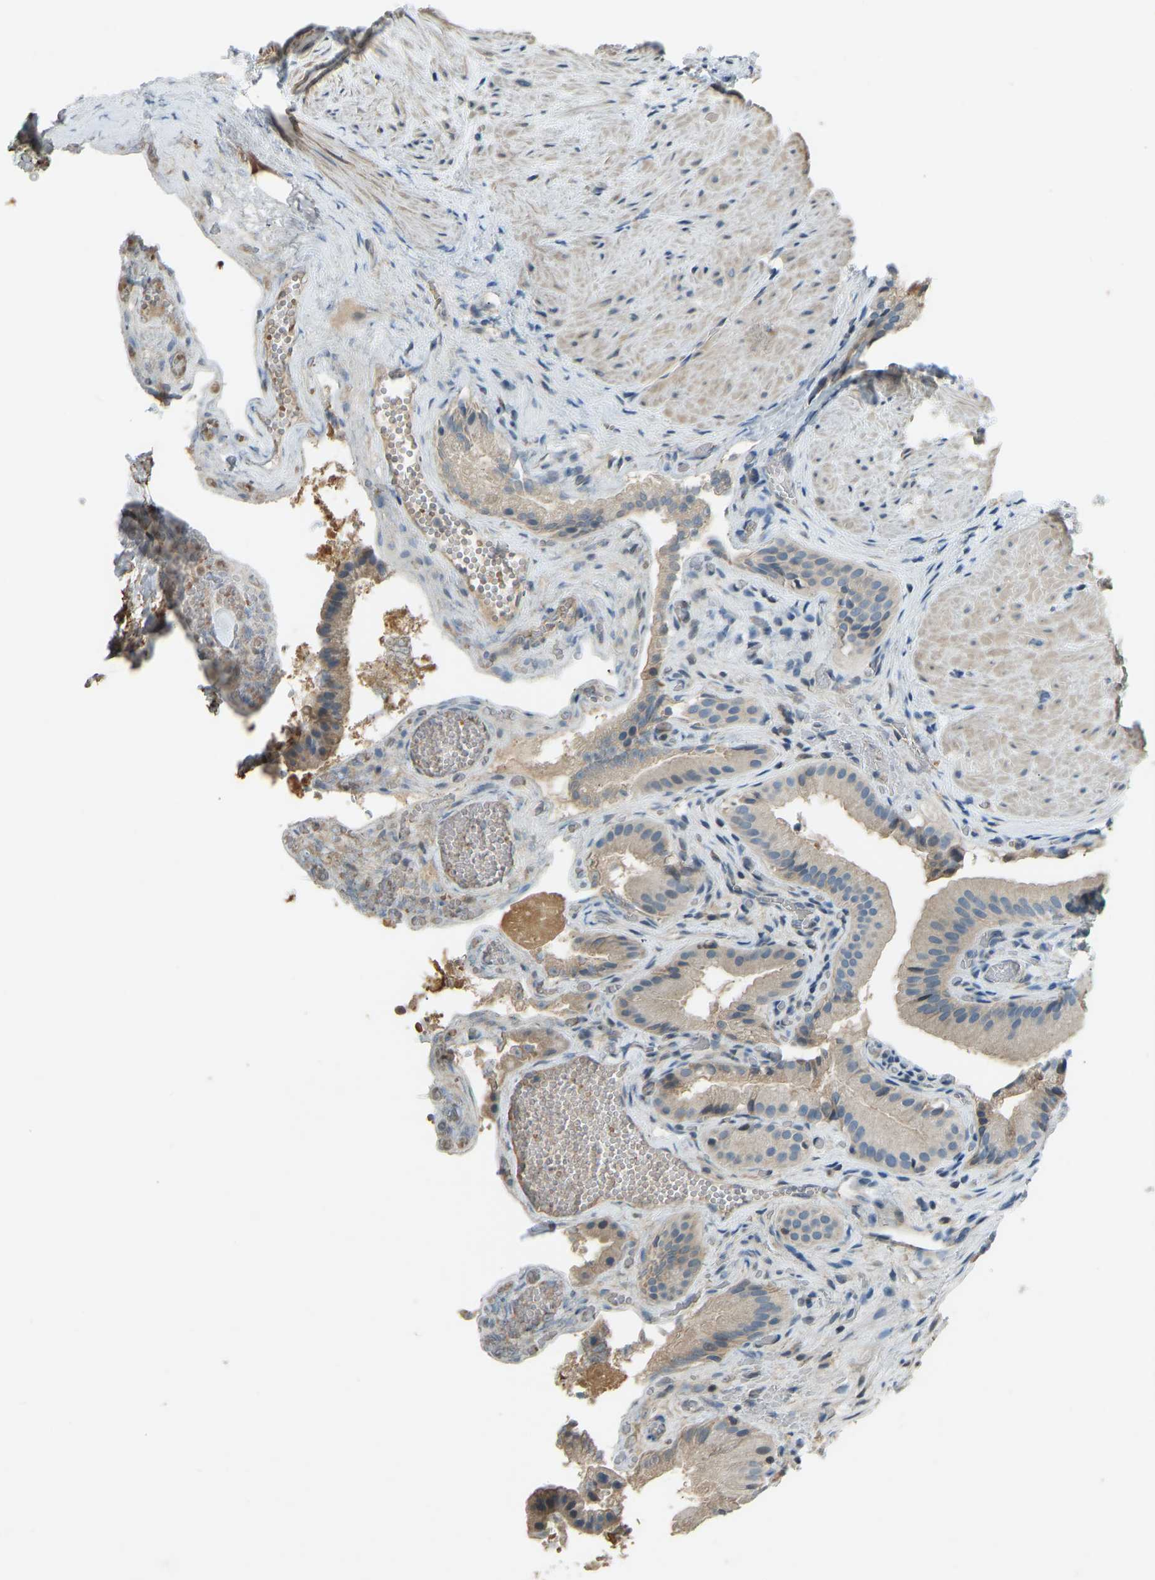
{"staining": {"intensity": "weak", "quantity": ">75%", "location": "cytoplasmic/membranous"}, "tissue": "gallbladder", "cell_type": "Glandular cells", "image_type": "normal", "snomed": [{"axis": "morphology", "description": "Normal tissue, NOS"}, {"axis": "topography", "description": "Gallbladder"}], "caption": "The image reveals immunohistochemical staining of unremarkable gallbladder. There is weak cytoplasmic/membranous positivity is present in approximately >75% of glandular cells. (DAB IHC, brown staining for protein, blue staining for nuclei).", "gene": "FBLN2", "patient": {"sex": "male", "age": 49}}